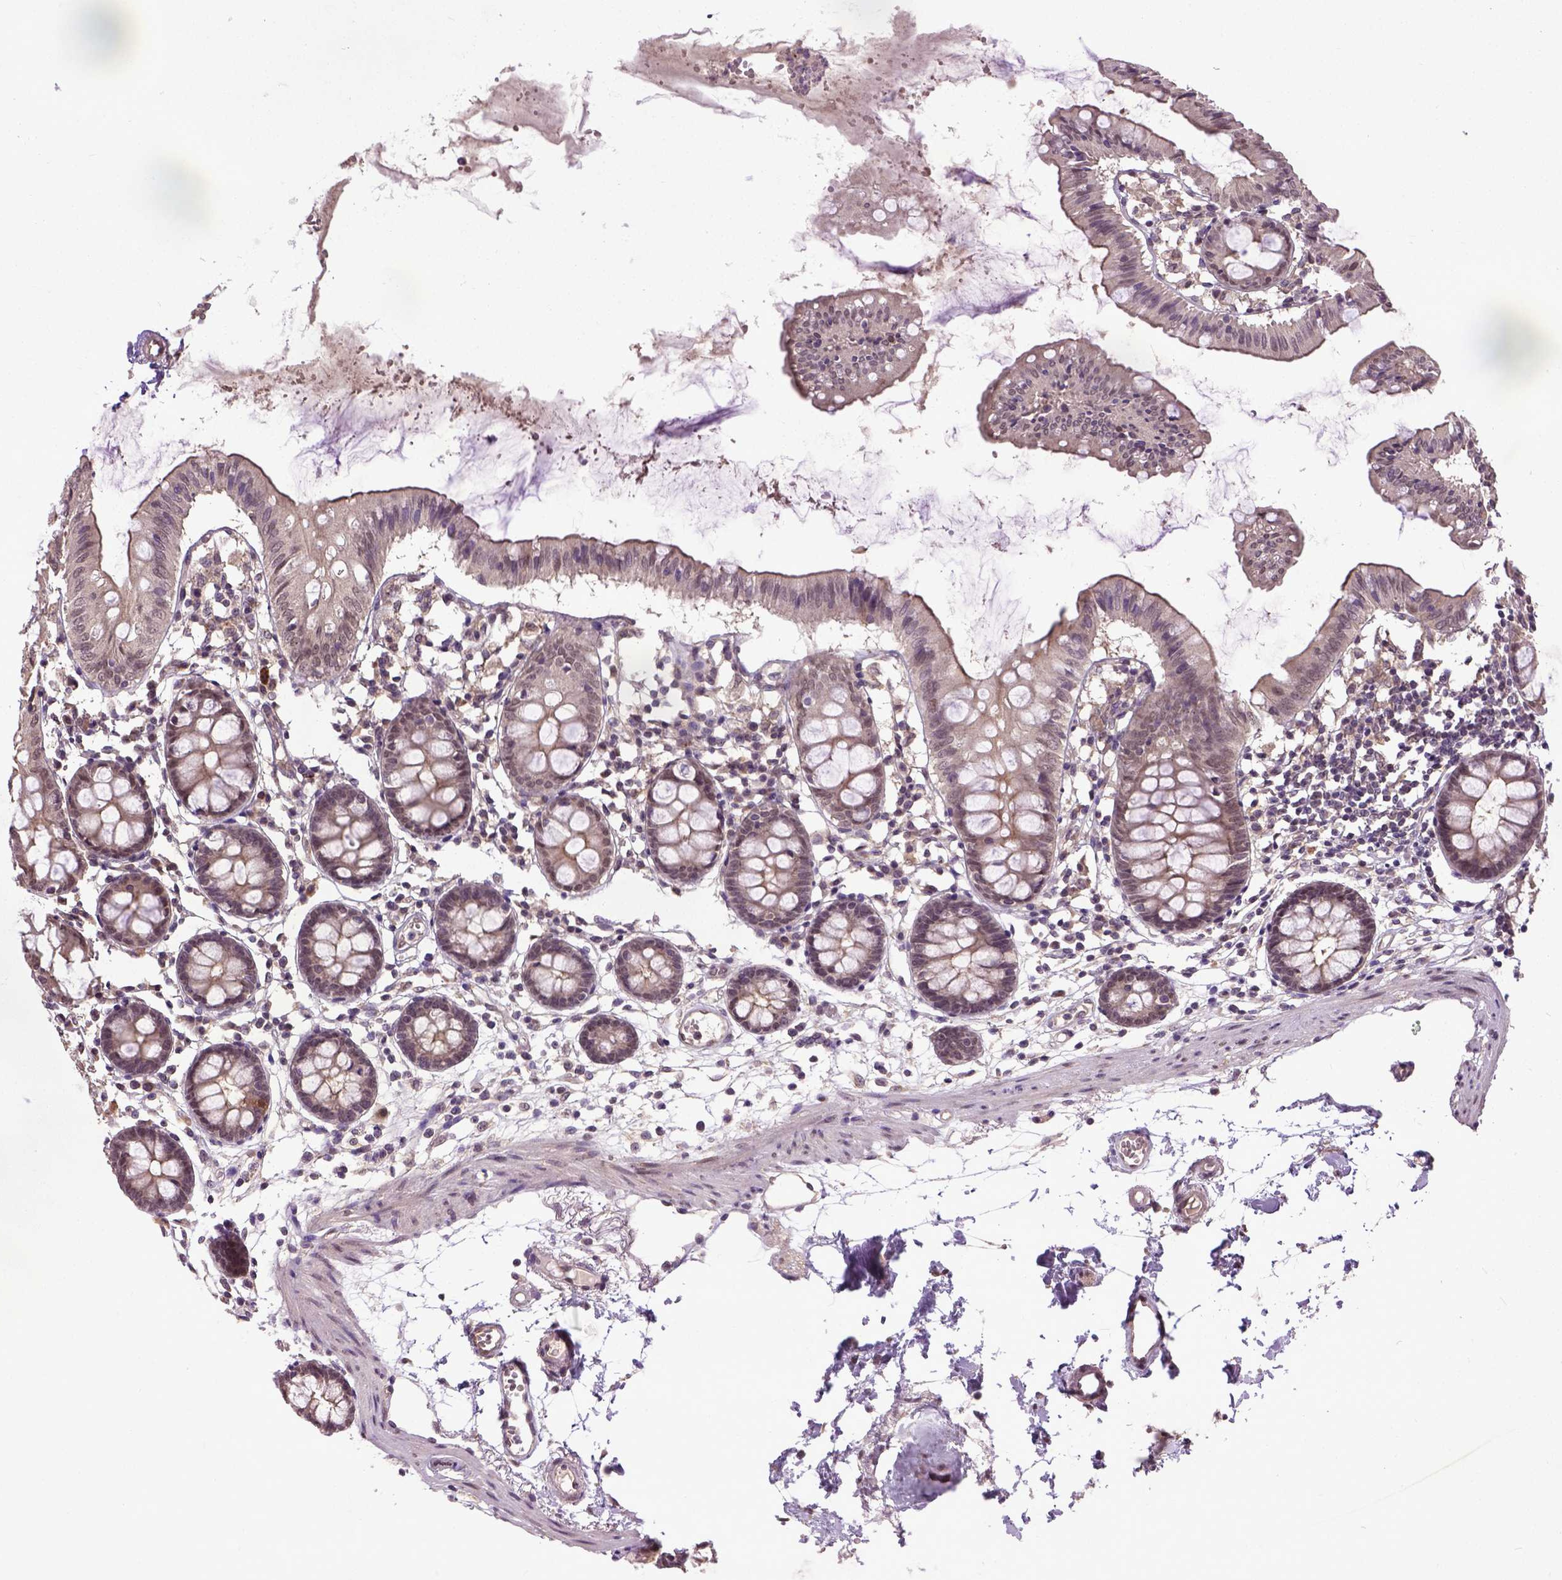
{"staining": {"intensity": "moderate", "quantity": "<25%", "location": "nuclear"}, "tissue": "colon", "cell_type": "Endothelial cells", "image_type": "normal", "snomed": [{"axis": "morphology", "description": "Normal tissue, NOS"}, {"axis": "topography", "description": "Colon"}], "caption": "Immunohistochemical staining of unremarkable human colon displays low levels of moderate nuclear expression in about <25% of endothelial cells.", "gene": "UBA3", "patient": {"sex": "female", "age": 84}}